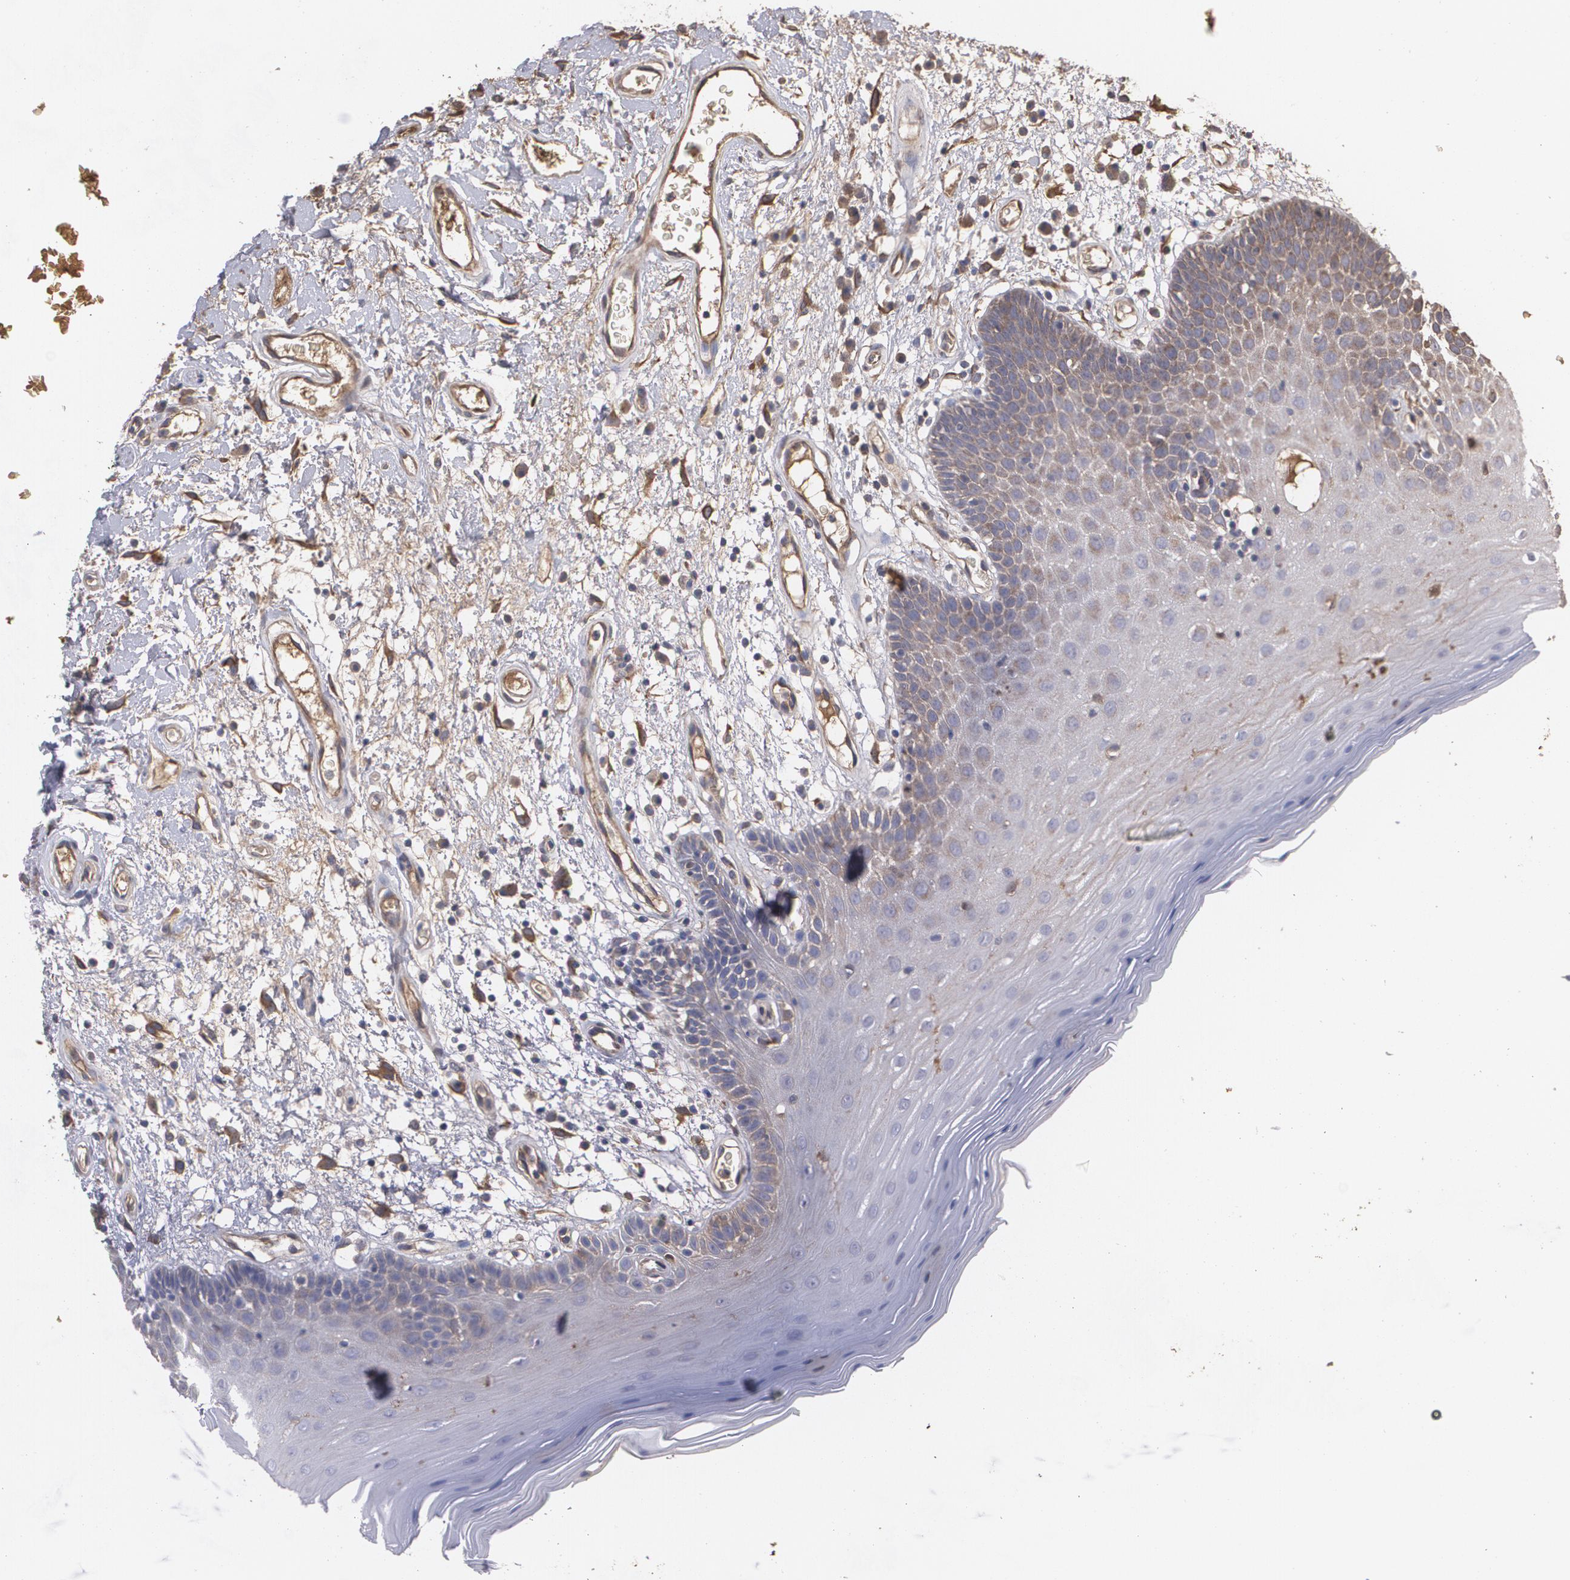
{"staining": {"intensity": "moderate", "quantity": "<25%", "location": "cytoplasmic/membranous"}, "tissue": "oral mucosa", "cell_type": "Squamous epithelial cells", "image_type": "normal", "snomed": [{"axis": "morphology", "description": "Normal tissue, NOS"}, {"axis": "morphology", "description": "Squamous cell carcinoma, NOS"}, {"axis": "topography", "description": "Skeletal muscle"}, {"axis": "topography", "description": "Oral tissue"}, {"axis": "topography", "description": "Head-Neck"}], "caption": "Oral mucosa stained with DAB (3,3'-diaminobenzidine) IHC displays low levels of moderate cytoplasmic/membranous expression in approximately <25% of squamous epithelial cells.", "gene": "PON1", "patient": {"sex": "male", "age": 71}}